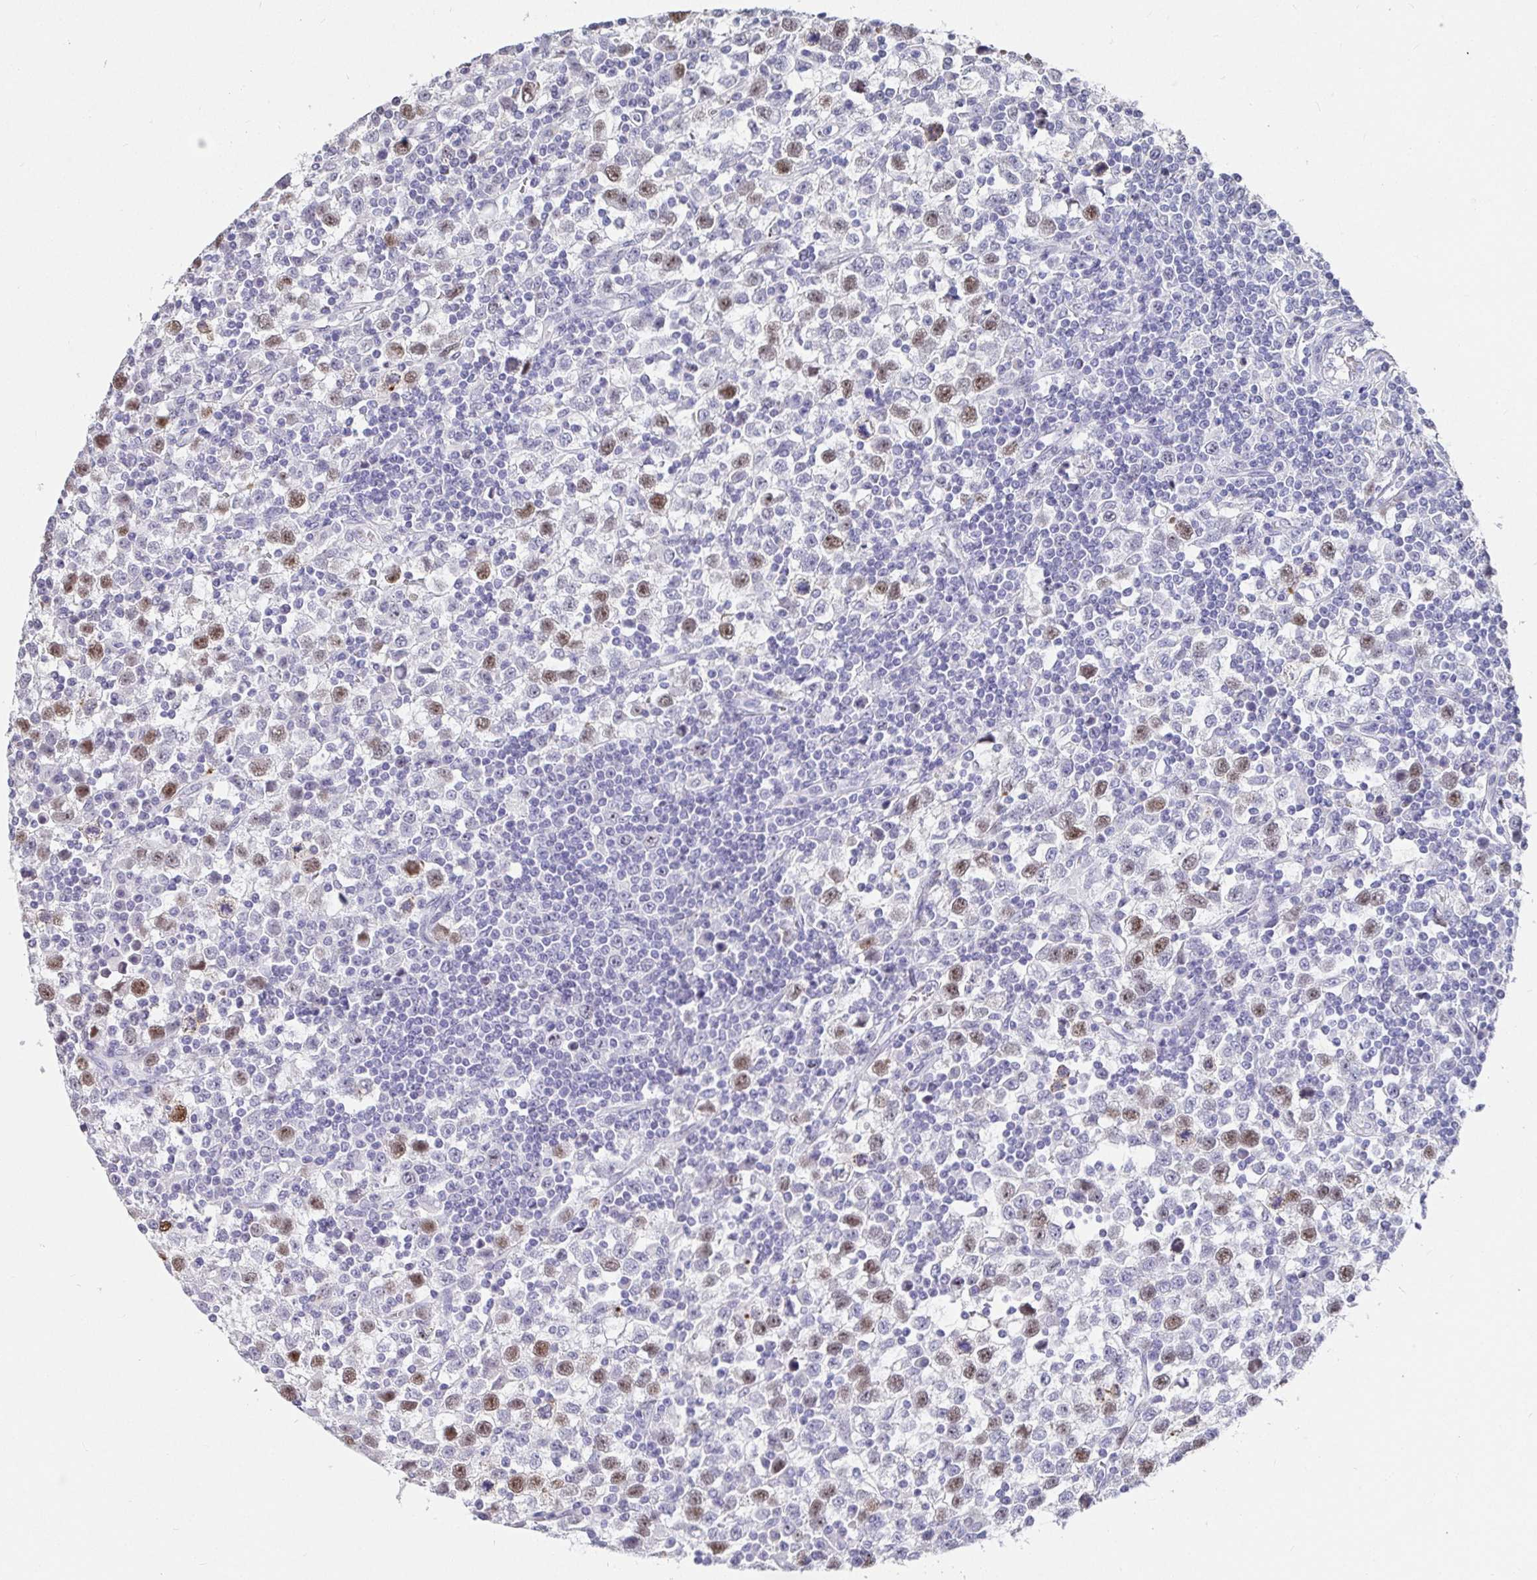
{"staining": {"intensity": "moderate", "quantity": "25%-75%", "location": "nuclear"}, "tissue": "testis cancer", "cell_type": "Tumor cells", "image_type": "cancer", "snomed": [{"axis": "morphology", "description": "Seminoma, NOS"}, {"axis": "topography", "description": "Testis"}], "caption": "Immunohistochemistry (DAB (3,3'-diaminobenzidine)) staining of human seminoma (testis) reveals moderate nuclear protein expression in approximately 25%-75% of tumor cells.", "gene": "ANLN", "patient": {"sex": "male", "age": 34}}